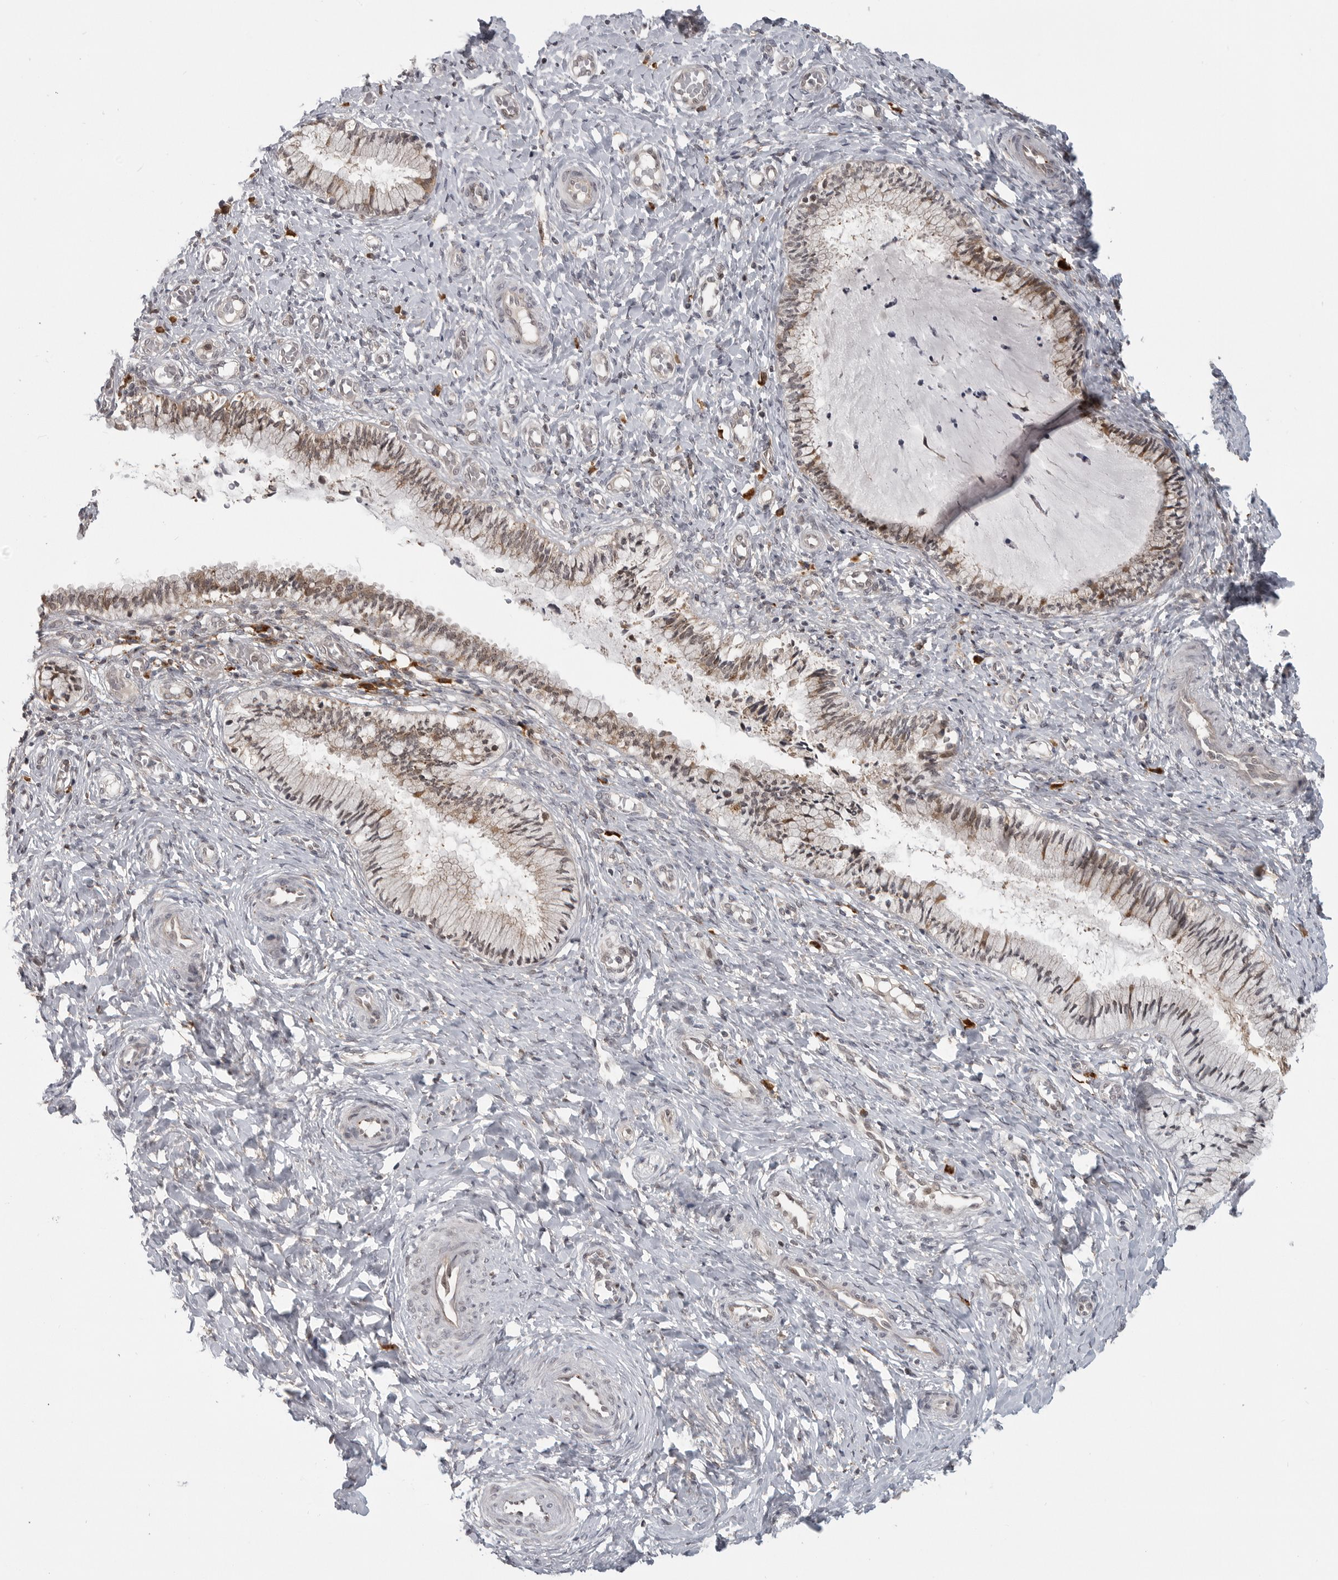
{"staining": {"intensity": "moderate", "quantity": ">75%", "location": "cytoplasmic/membranous"}, "tissue": "cervix", "cell_type": "Glandular cells", "image_type": "normal", "snomed": [{"axis": "morphology", "description": "Normal tissue, NOS"}, {"axis": "topography", "description": "Cervix"}], "caption": "DAB immunohistochemical staining of unremarkable human cervix demonstrates moderate cytoplasmic/membranous protein expression in approximately >75% of glandular cells. Immunohistochemistry stains the protein of interest in brown and the nuclei are stained blue.", "gene": "CEP295NL", "patient": {"sex": "female", "age": 27}}